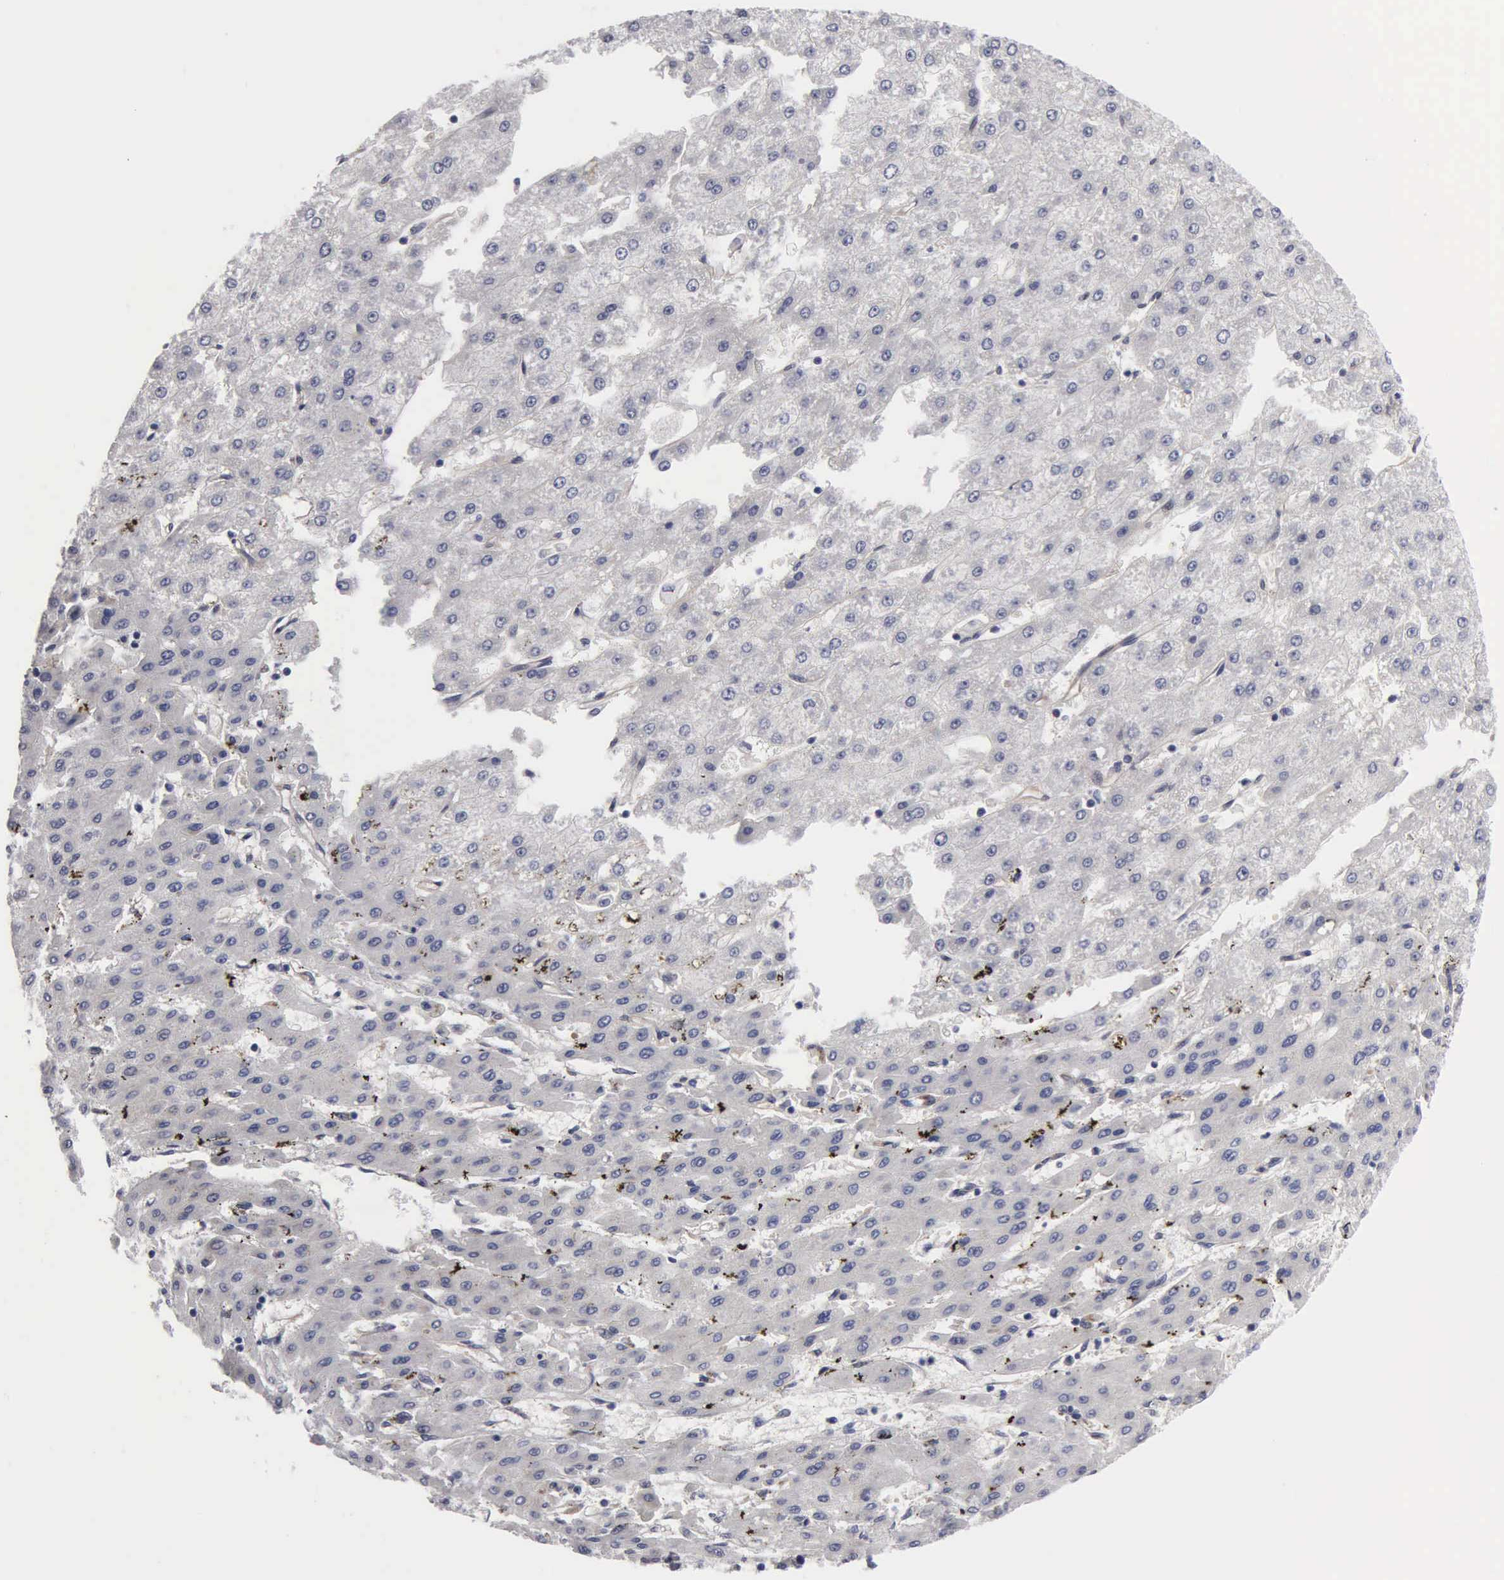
{"staining": {"intensity": "negative", "quantity": "none", "location": "none"}, "tissue": "liver cancer", "cell_type": "Tumor cells", "image_type": "cancer", "snomed": [{"axis": "morphology", "description": "Carcinoma, Hepatocellular, NOS"}, {"axis": "topography", "description": "Liver"}], "caption": "High power microscopy photomicrograph of an IHC image of liver cancer (hepatocellular carcinoma), revealing no significant expression in tumor cells. (Stains: DAB (3,3'-diaminobenzidine) IHC with hematoxylin counter stain, Microscopy: brightfield microscopy at high magnification).", "gene": "ZBTB33", "patient": {"sex": "female", "age": 52}}